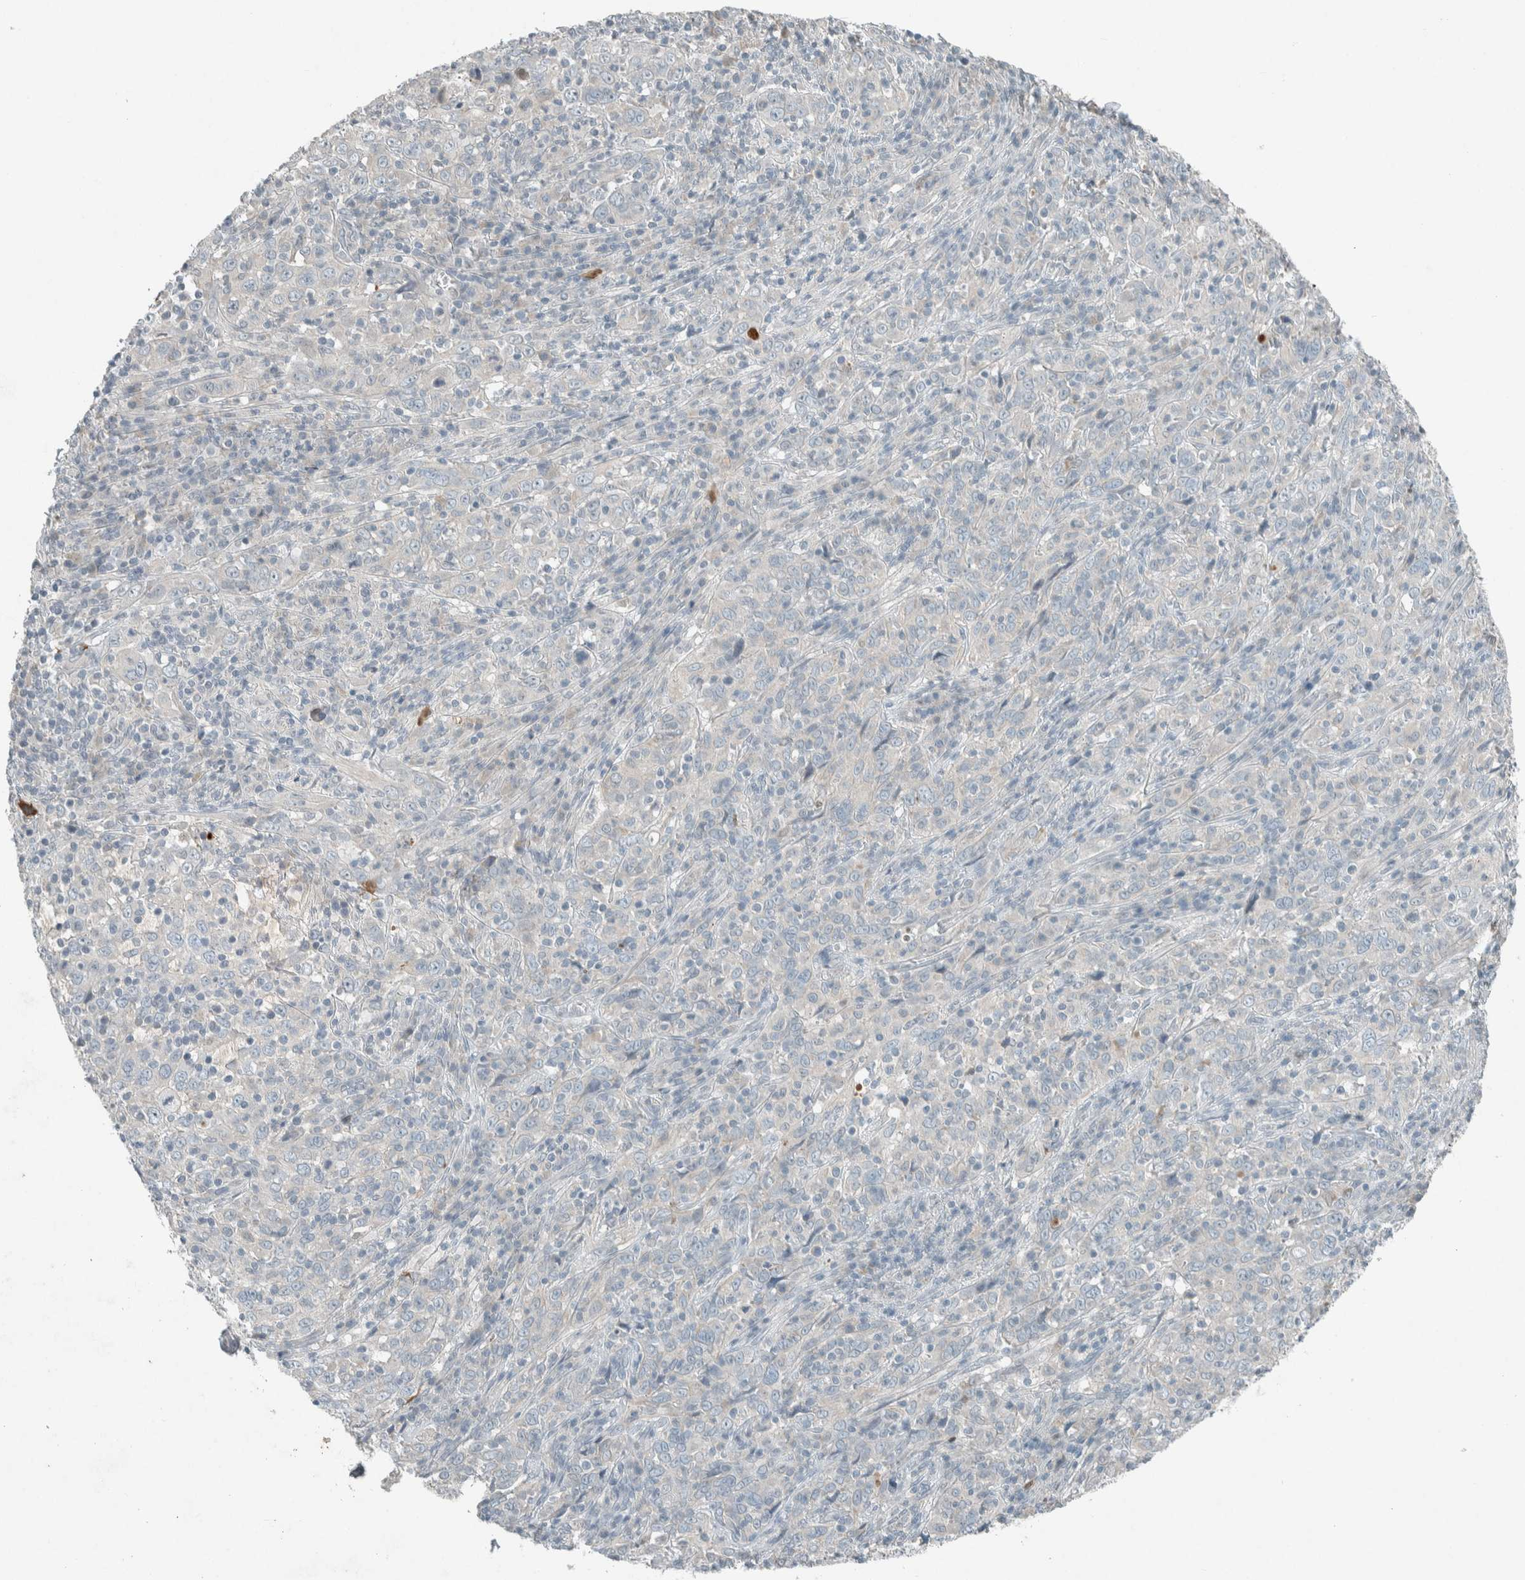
{"staining": {"intensity": "negative", "quantity": "none", "location": "none"}, "tissue": "cervical cancer", "cell_type": "Tumor cells", "image_type": "cancer", "snomed": [{"axis": "morphology", "description": "Squamous cell carcinoma, NOS"}, {"axis": "topography", "description": "Cervix"}], "caption": "DAB (3,3'-diaminobenzidine) immunohistochemical staining of human cervical cancer demonstrates no significant positivity in tumor cells. (DAB IHC with hematoxylin counter stain).", "gene": "CERCAM", "patient": {"sex": "female", "age": 46}}